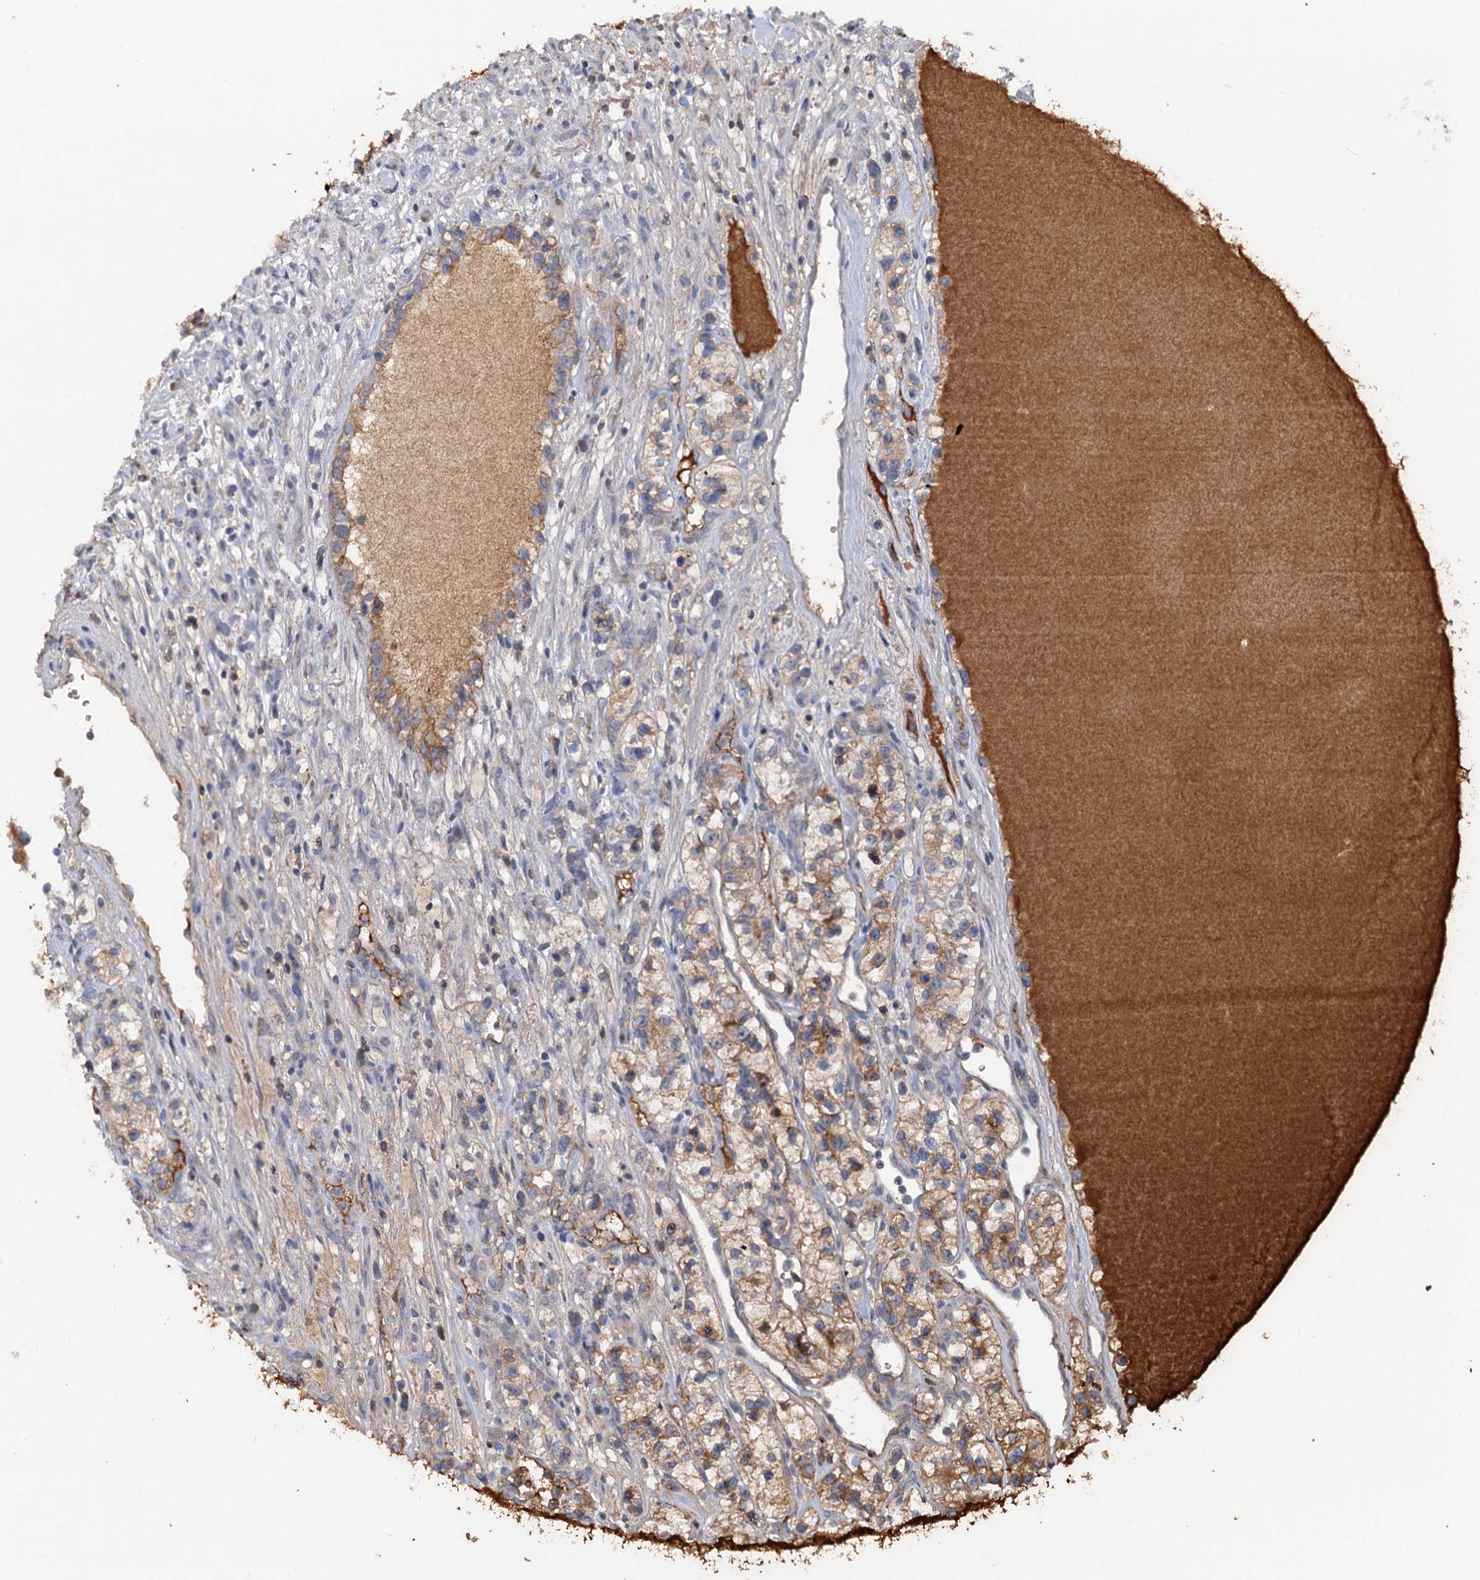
{"staining": {"intensity": "strong", "quantity": ">75%", "location": "cytoplasmic/membranous"}, "tissue": "renal cancer", "cell_type": "Tumor cells", "image_type": "cancer", "snomed": [{"axis": "morphology", "description": "Adenocarcinoma, NOS"}, {"axis": "topography", "description": "Kidney"}], "caption": "Immunohistochemistry (IHC) of renal adenocarcinoma reveals high levels of strong cytoplasmic/membranous expression in about >75% of tumor cells.", "gene": "CHRD", "patient": {"sex": "female", "age": 57}}